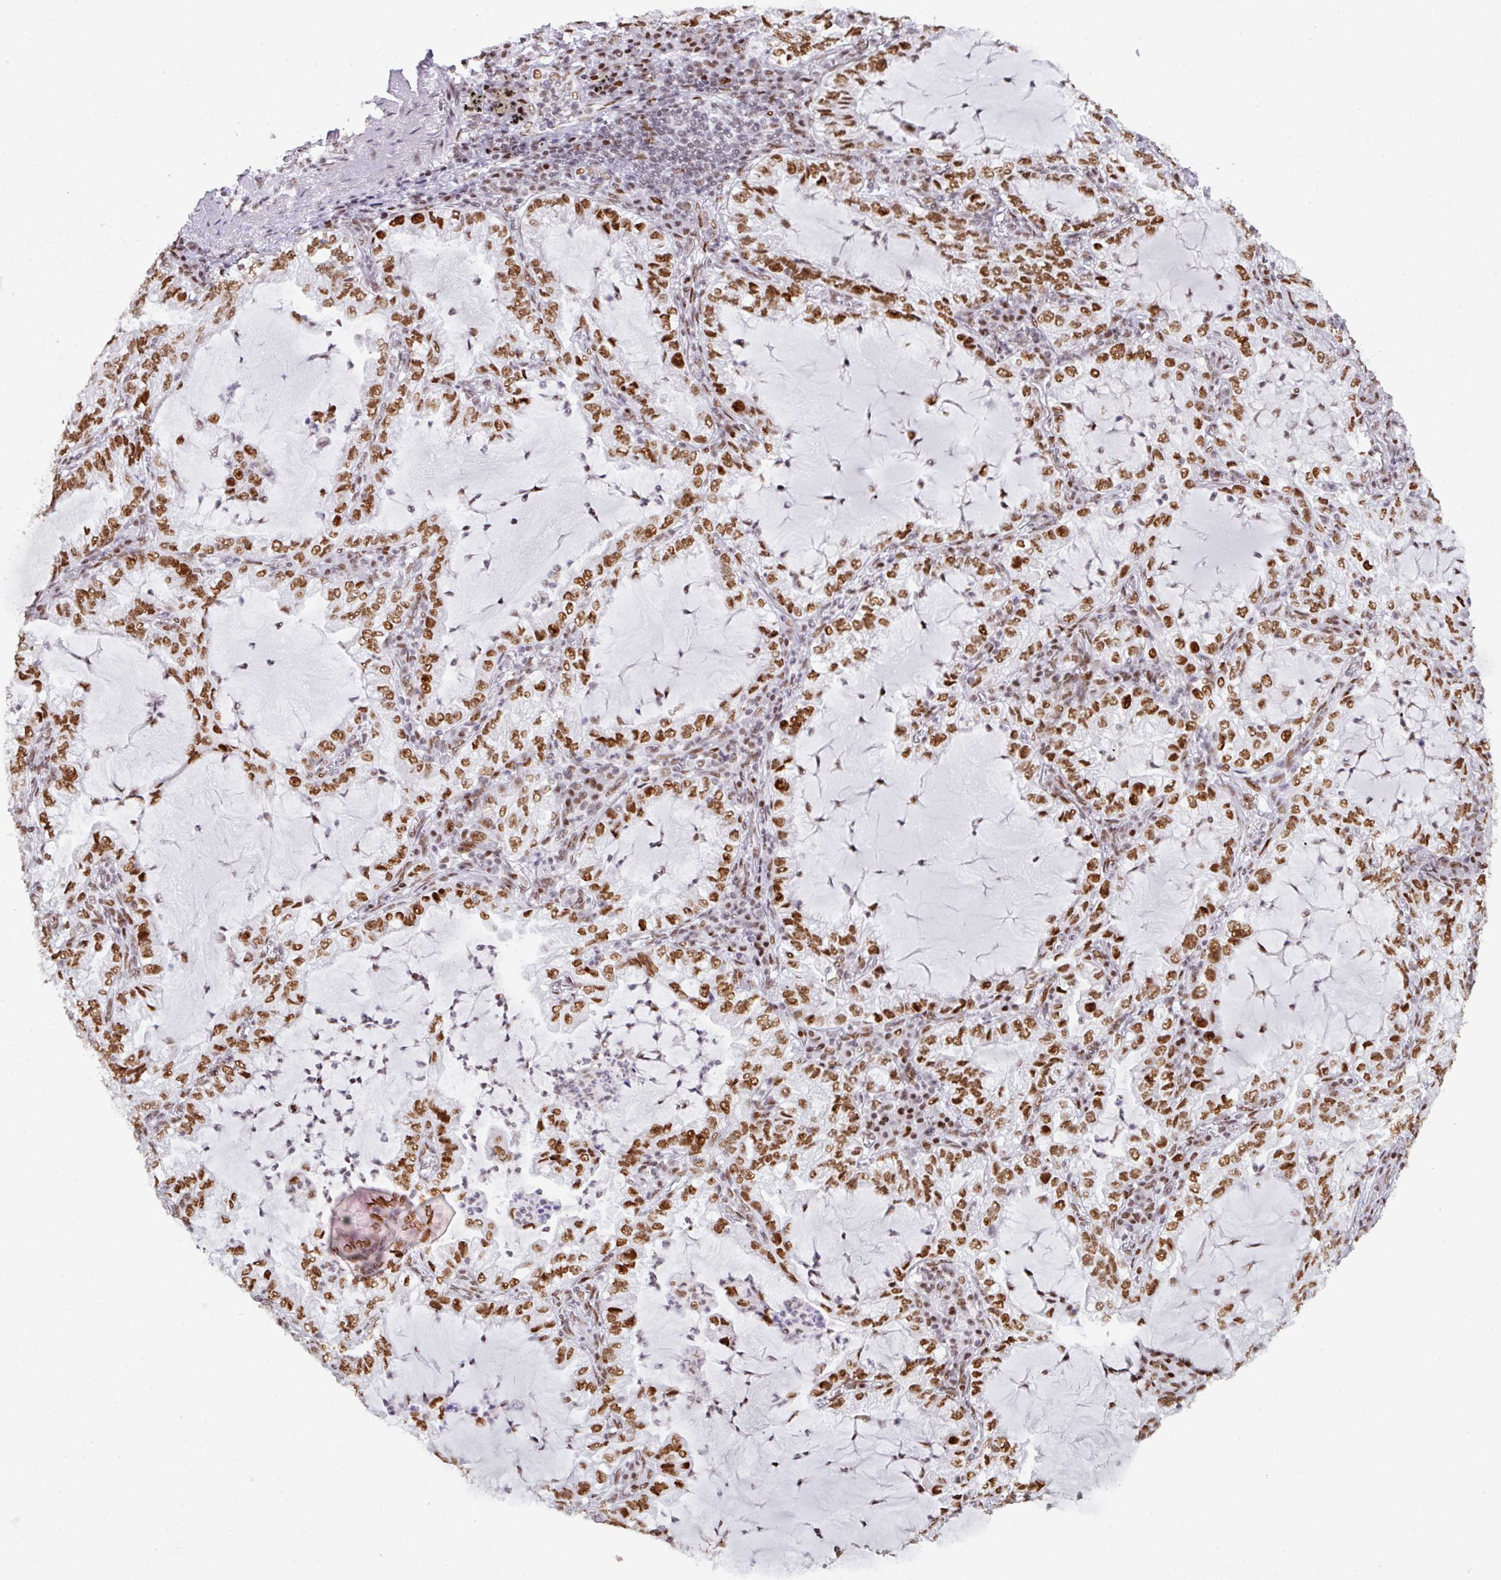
{"staining": {"intensity": "moderate", "quantity": ">75%", "location": "nuclear"}, "tissue": "lung cancer", "cell_type": "Tumor cells", "image_type": "cancer", "snomed": [{"axis": "morphology", "description": "Adenocarcinoma, NOS"}, {"axis": "topography", "description": "Lung"}], "caption": "Immunohistochemistry of adenocarcinoma (lung) displays medium levels of moderate nuclear staining in approximately >75% of tumor cells.", "gene": "CLP1", "patient": {"sex": "female", "age": 73}}